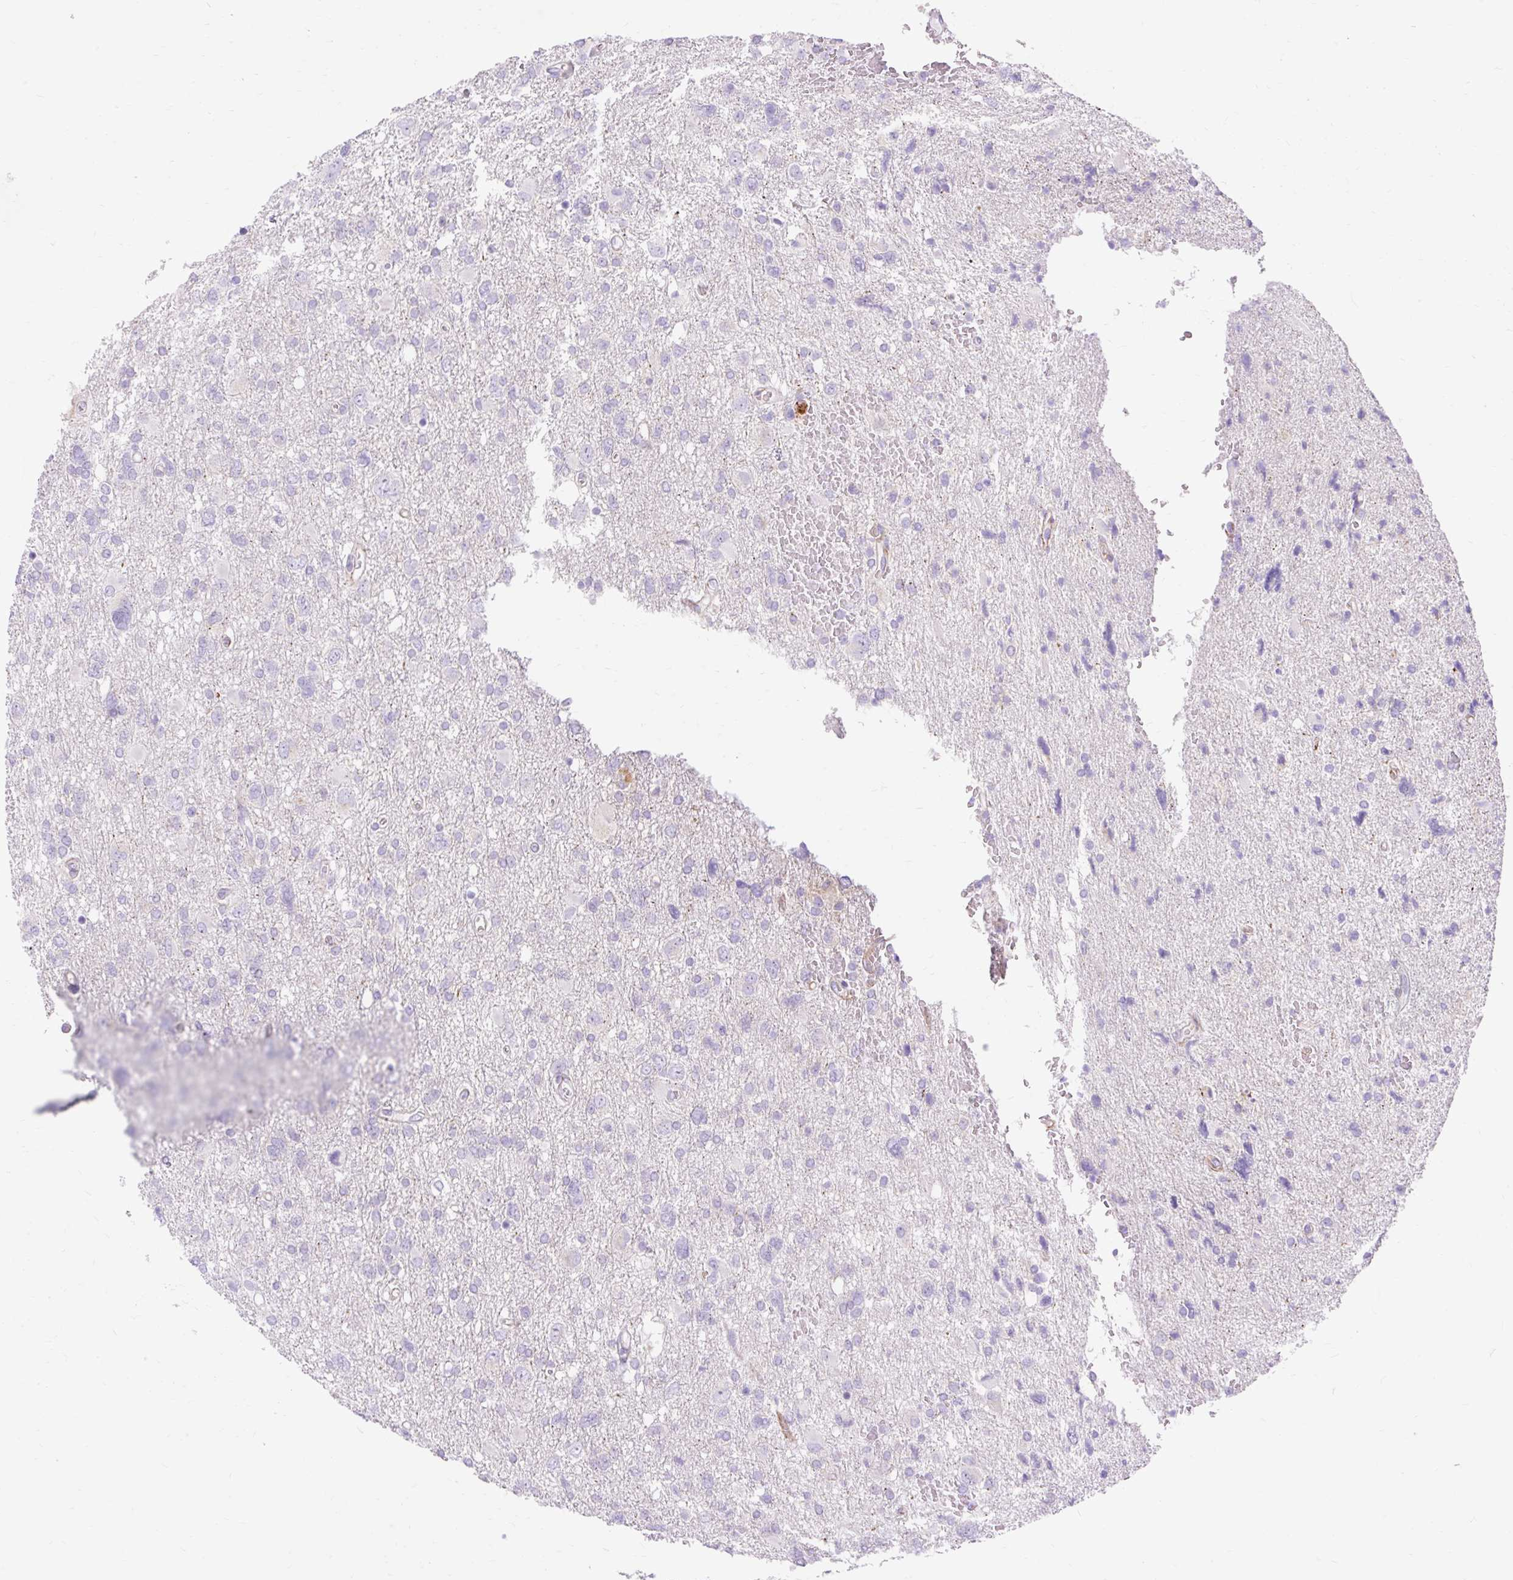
{"staining": {"intensity": "negative", "quantity": "none", "location": "none"}, "tissue": "glioma", "cell_type": "Tumor cells", "image_type": "cancer", "snomed": [{"axis": "morphology", "description": "Glioma, malignant, High grade"}, {"axis": "topography", "description": "Brain"}], "caption": "Micrograph shows no significant protein staining in tumor cells of glioma.", "gene": "CORO7-PAM16", "patient": {"sex": "male", "age": 61}}